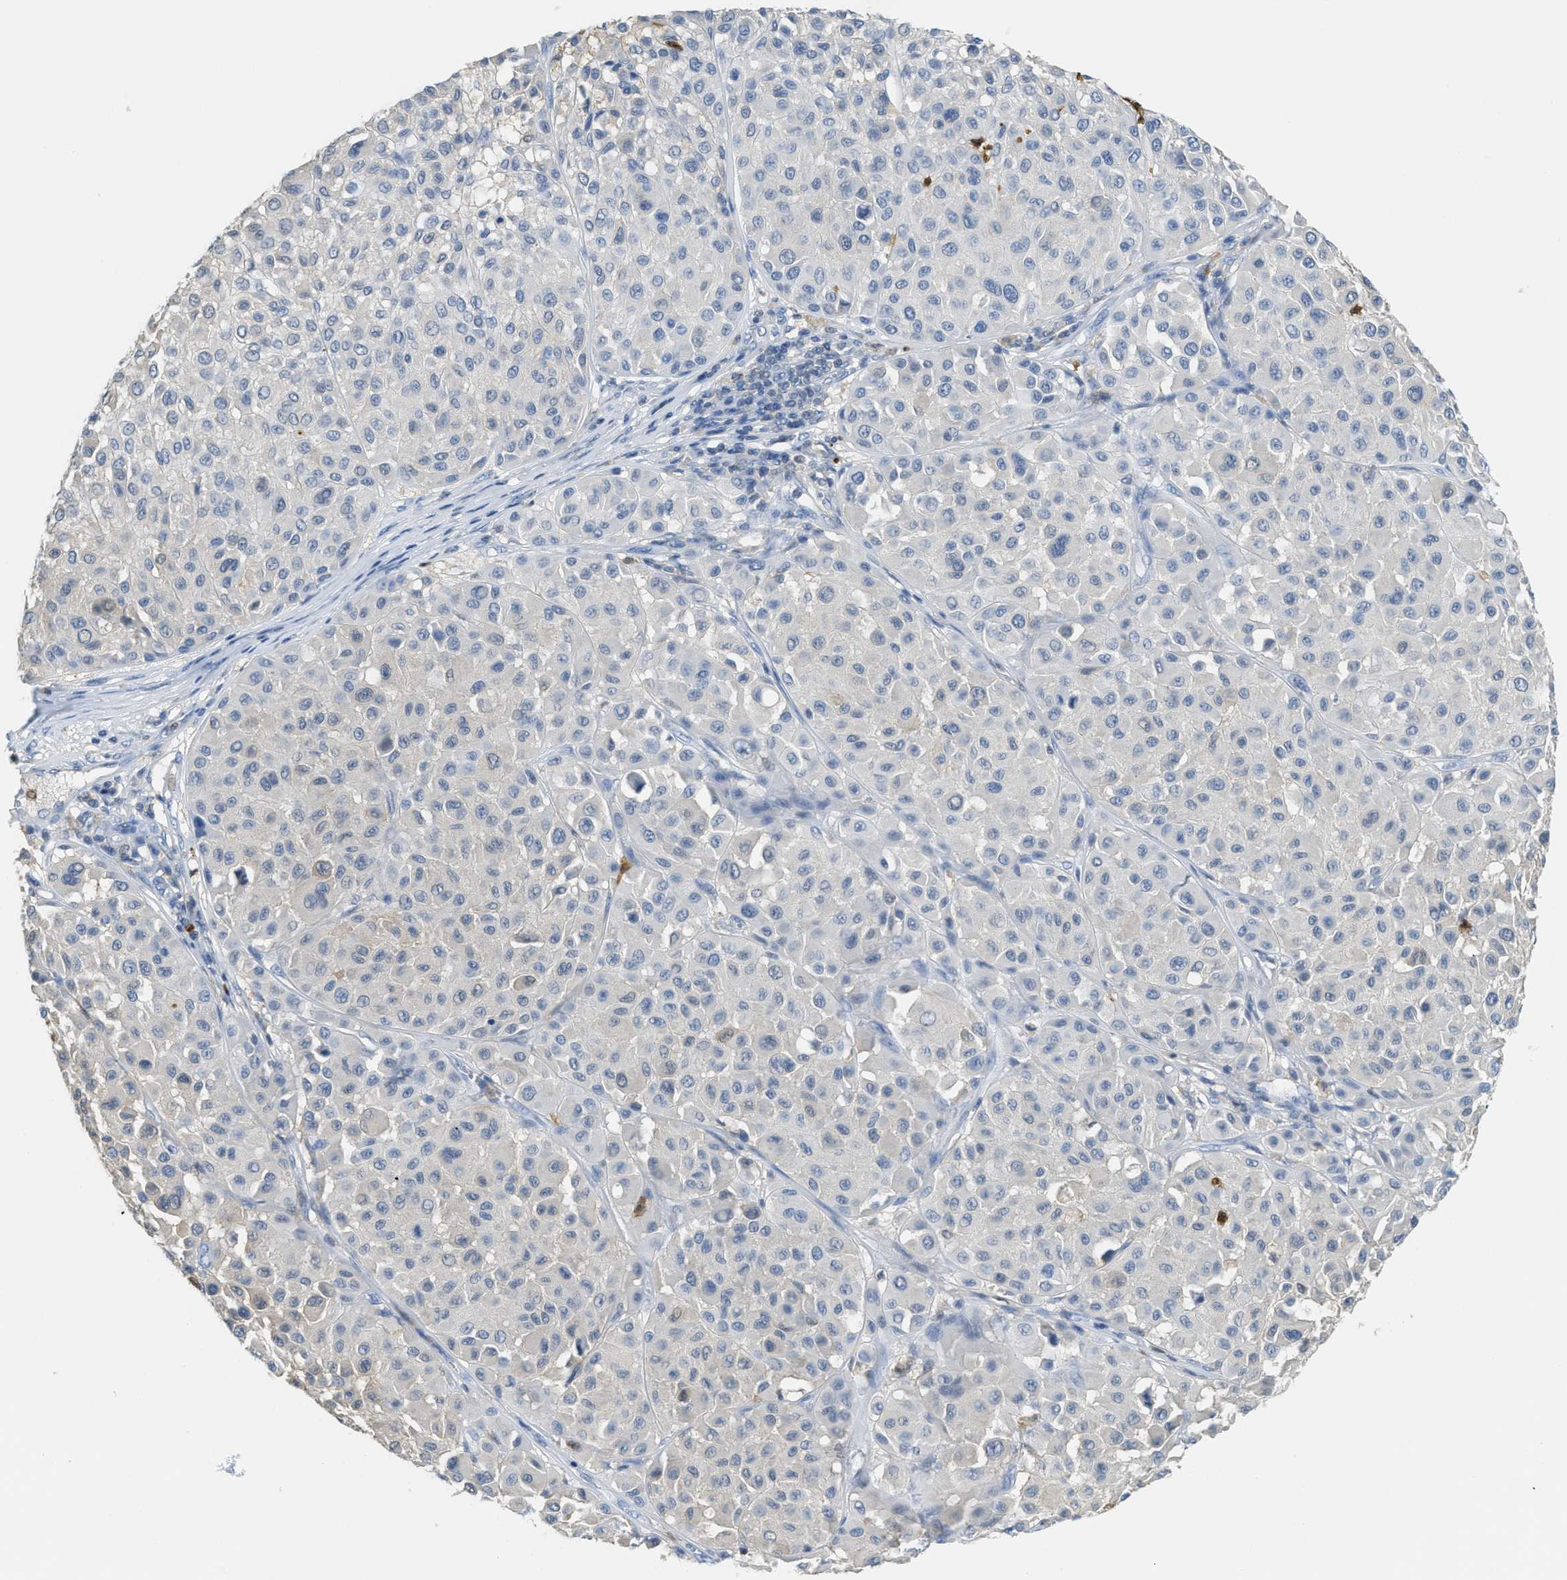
{"staining": {"intensity": "negative", "quantity": "none", "location": "none"}, "tissue": "melanoma", "cell_type": "Tumor cells", "image_type": "cancer", "snomed": [{"axis": "morphology", "description": "Malignant melanoma, Metastatic site"}, {"axis": "topography", "description": "Soft tissue"}], "caption": "Immunohistochemistry of human melanoma demonstrates no positivity in tumor cells.", "gene": "SERPINB1", "patient": {"sex": "male", "age": 41}}